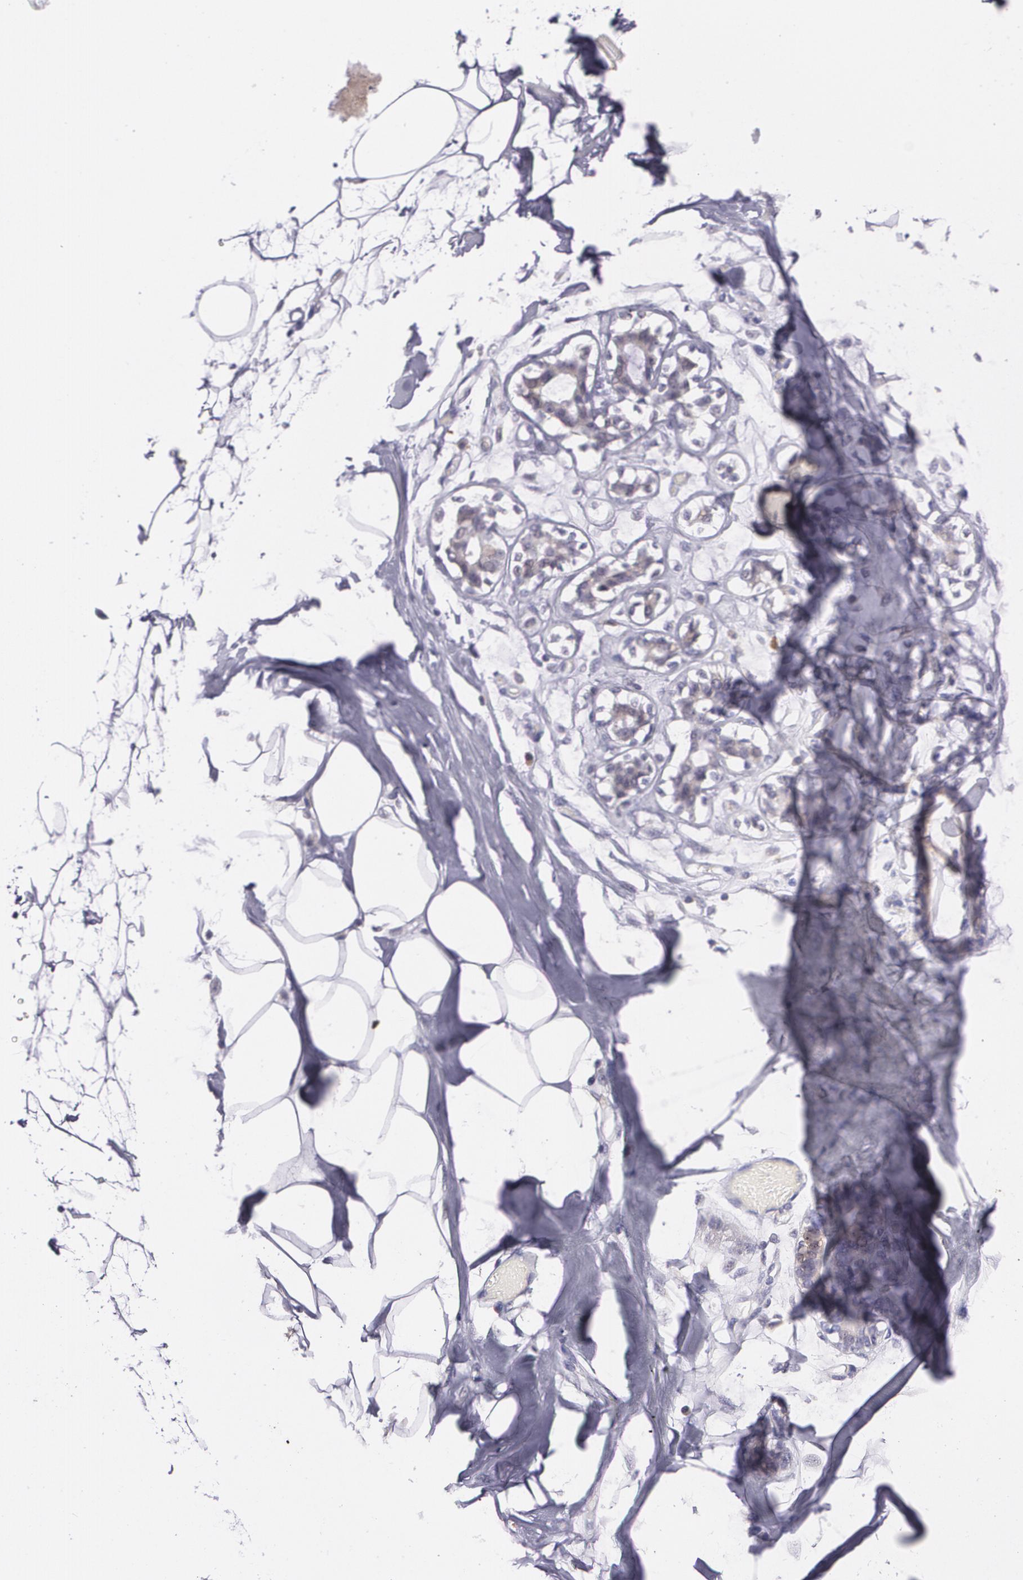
{"staining": {"intensity": "negative", "quantity": "none", "location": "none"}, "tissue": "breast", "cell_type": "Adipocytes", "image_type": "normal", "snomed": [{"axis": "morphology", "description": "Normal tissue, NOS"}, {"axis": "morphology", "description": "Fibrosis, NOS"}, {"axis": "topography", "description": "Breast"}], "caption": "Immunohistochemistry (IHC) histopathology image of benign breast stained for a protein (brown), which shows no staining in adipocytes. (DAB IHC, high magnification).", "gene": "CCL17", "patient": {"sex": "female", "age": 39}}